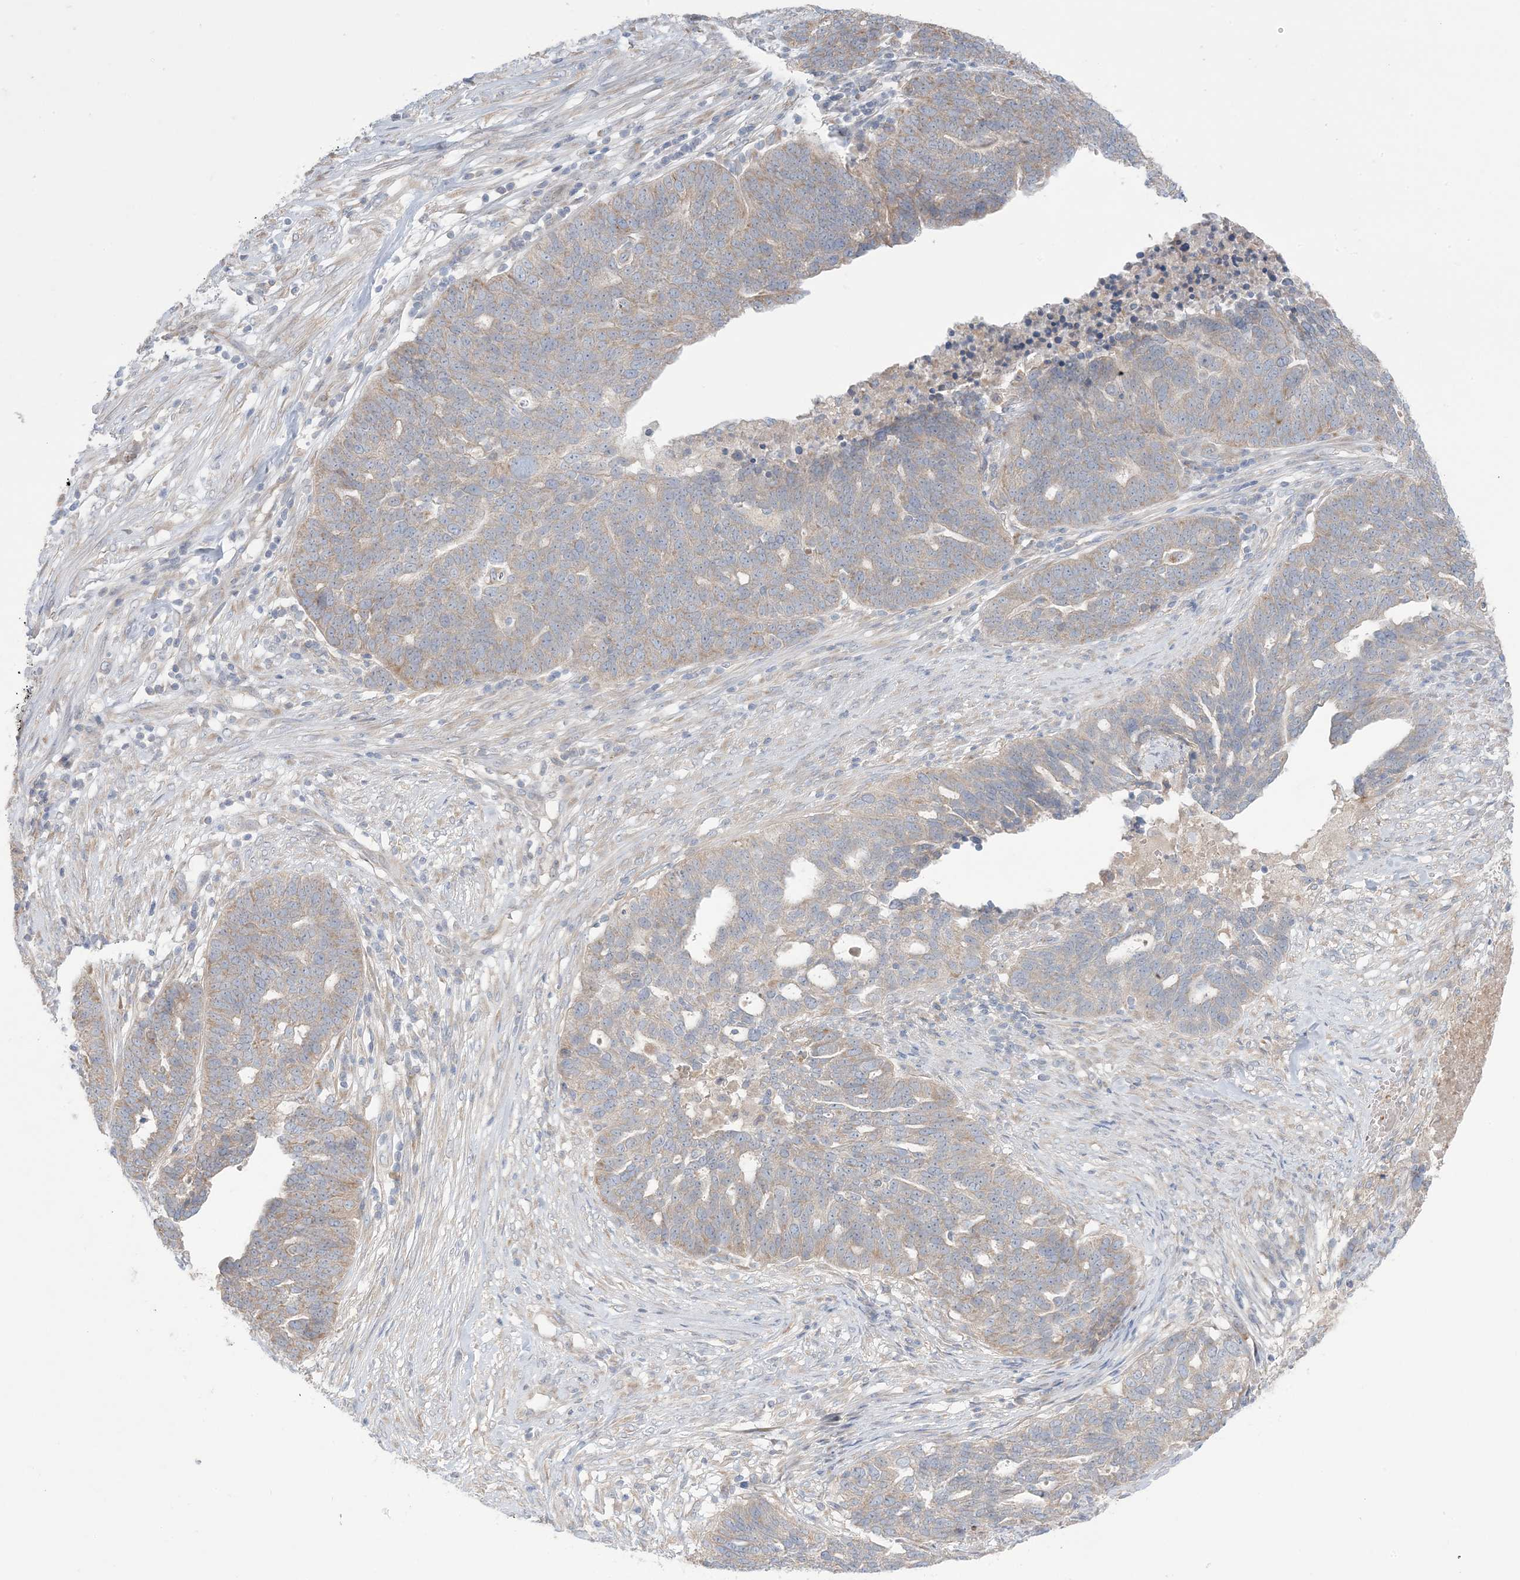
{"staining": {"intensity": "weak", "quantity": "25%-75%", "location": "cytoplasmic/membranous"}, "tissue": "ovarian cancer", "cell_type": "Tumor cells", "image_type": "cancer", "snomed": [{"axis": "morphology", "description": "Cystadenocarcinoma, serous, NOS"}, {"axis": "topography", "description": "Ovary"}], "caption": "Weak cytoplasmic/membranous positivity for a protein is identified in approximately 25%-75% of tumor cells of ovarian serous cystadenocarcinoma using immunohistochemistry (IHC).", "gene": "MMGT1", "patient": {"sex": "female", "age": 59}}